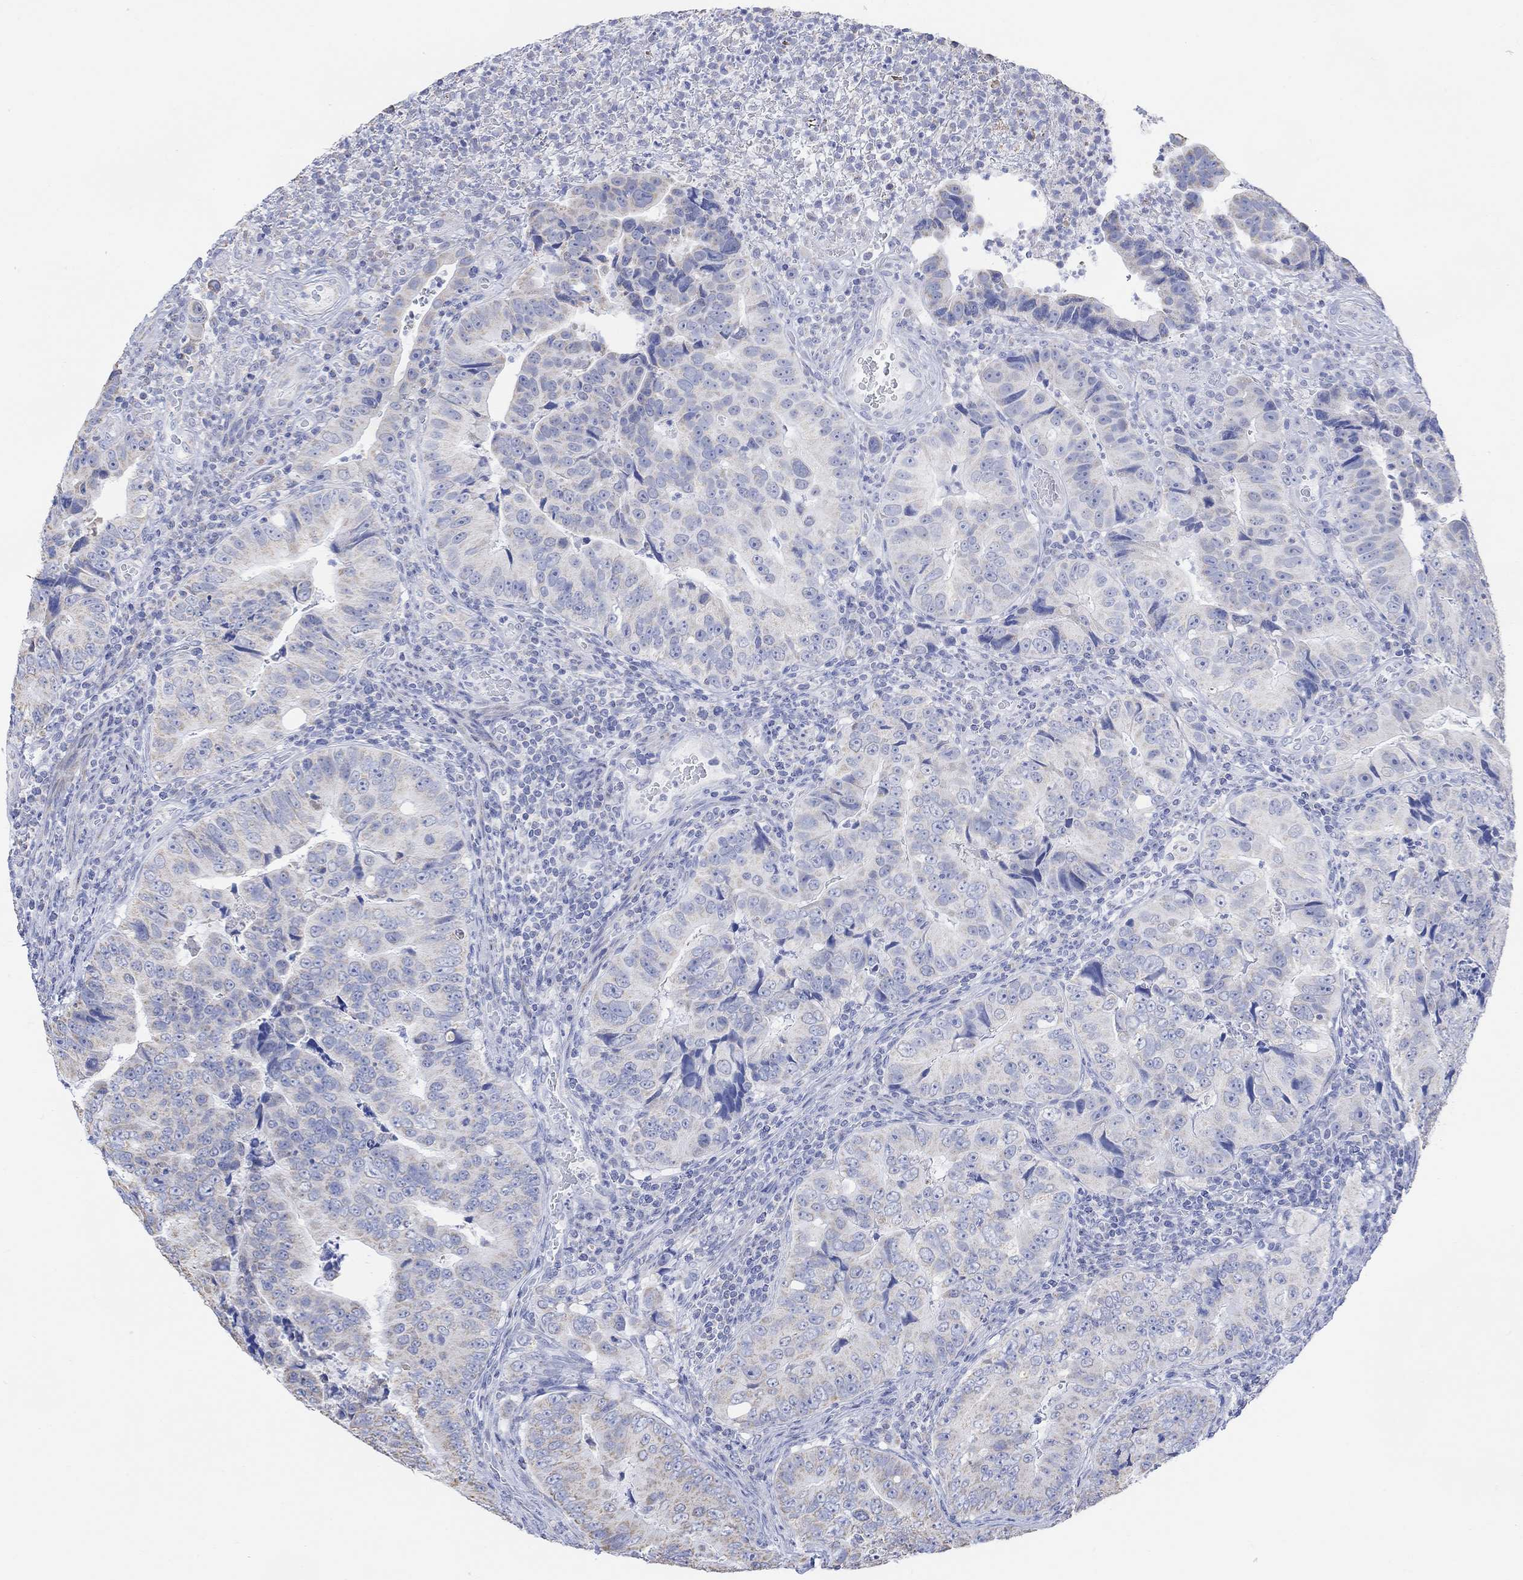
{"staining": {"intensity": "negative", "quantity": "none", "location": "none"}, "tissue": "colorectal cancer", "cell_type": "Tumor cells", "image_type": "cancer", "snomed": [{"axis": "morphology", "description": "Adenocarcinoma, NOS"}, {"axis": "topography", "description": "Colon"}], "caption": "Tumor cells are negative for protein expression in human colorectal cancer (adenocarcinoma).", "gene": "SYT12", "patient": {"sex": "female", "age": 72}}